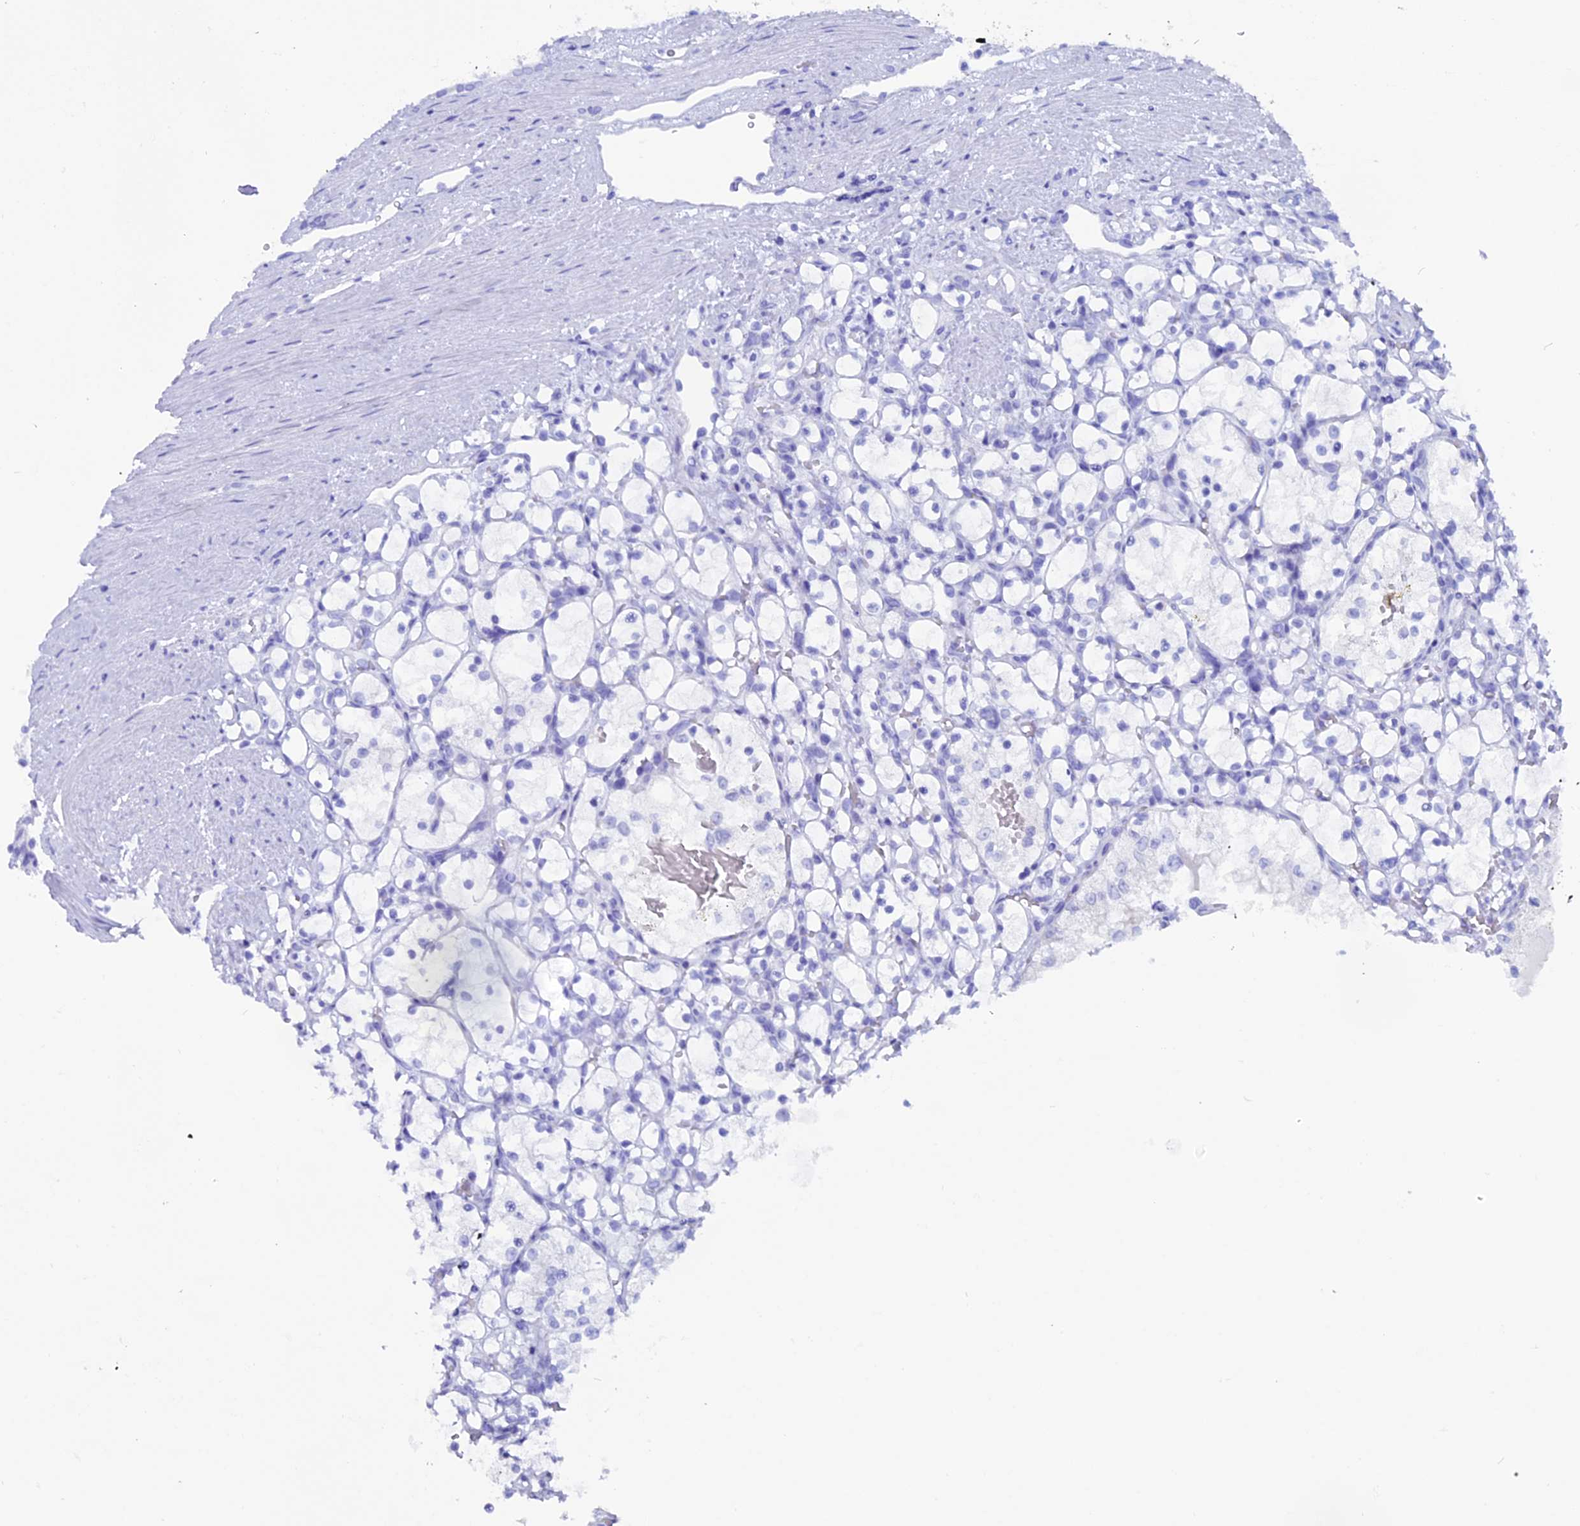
{"staining": {"intensity": "negative", "quantity": "none", "location": "none"}, "tissue": "renal cancer", "cell_type": "Tumor cells", "image_type": "cancer", "snomed": [{"axis": "morphology", "description": "Adenocarcinoma, NOS"}, {"axis": "topography", "description": "Kidney"}], "caption": "Tumor cells show no significant positivity in renal cancer.", "gene": "ANKRD29", "patient": {"sex": "female", "age": 69}}